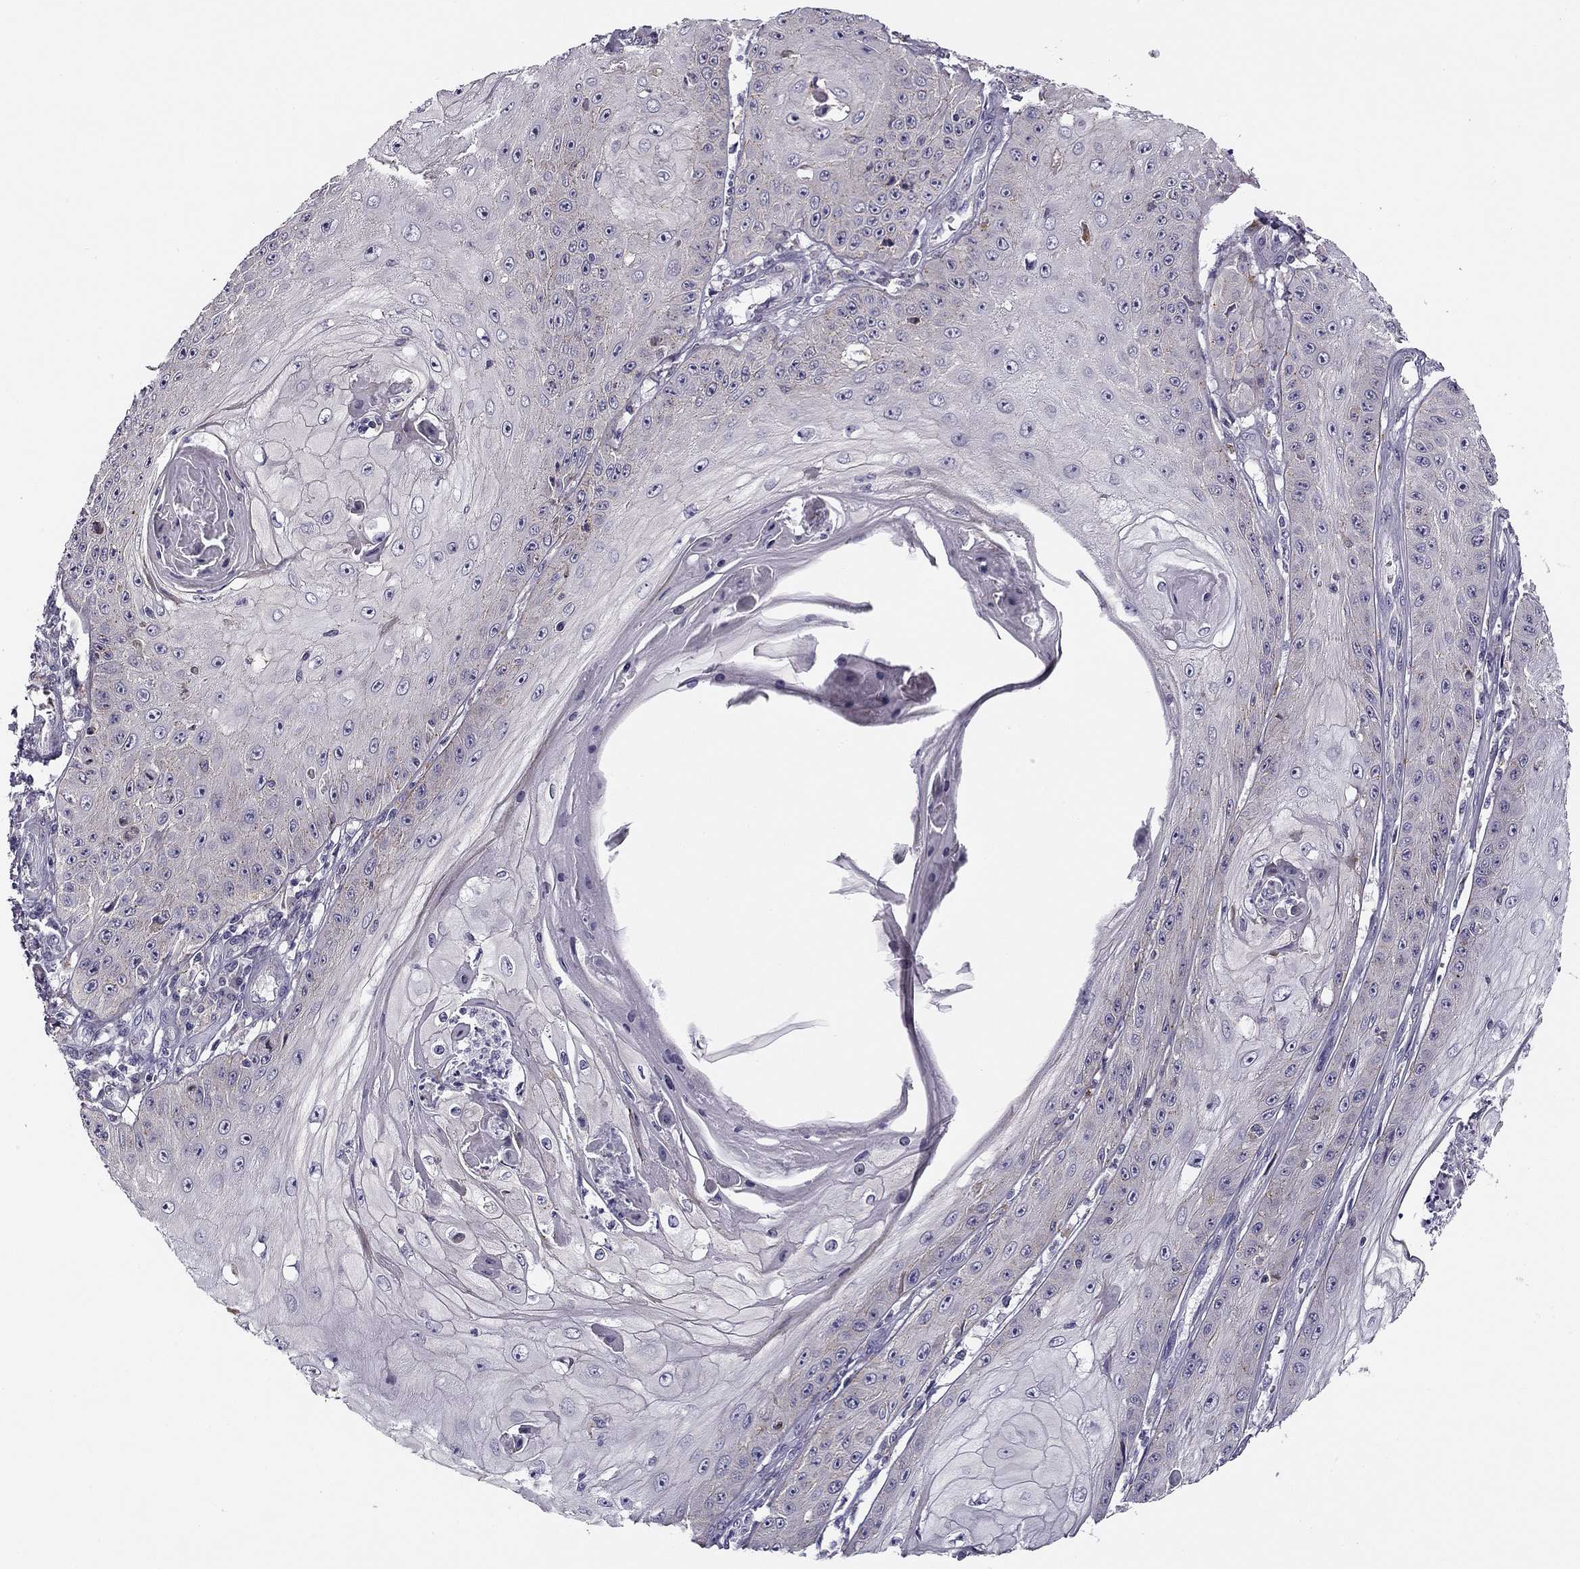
{"staining": {"intensity": "negative", "quantity": "none", "location": "none"}, "tissue": "skin cancer", "cell_type": "Tumor cells", "image_type": "cancer", "snomed": [{"axis": "morphology", "description": "Squamous cell carcinoma, NOS"}, {"axis": "topography", "description": "Skin"}], "caption": "A high-resolution histopathology image shows immunohistochemistry staining of skin cancer, which reveals no significant positivity in tumor cells. The staining was performed using DAB to visualize the protein expression in brown, while the nuclei were stained in blue with hematoxylin (Magnification: 20x).", "gene": "CNR1", "patient": {"sex": "male", "age": 70}}